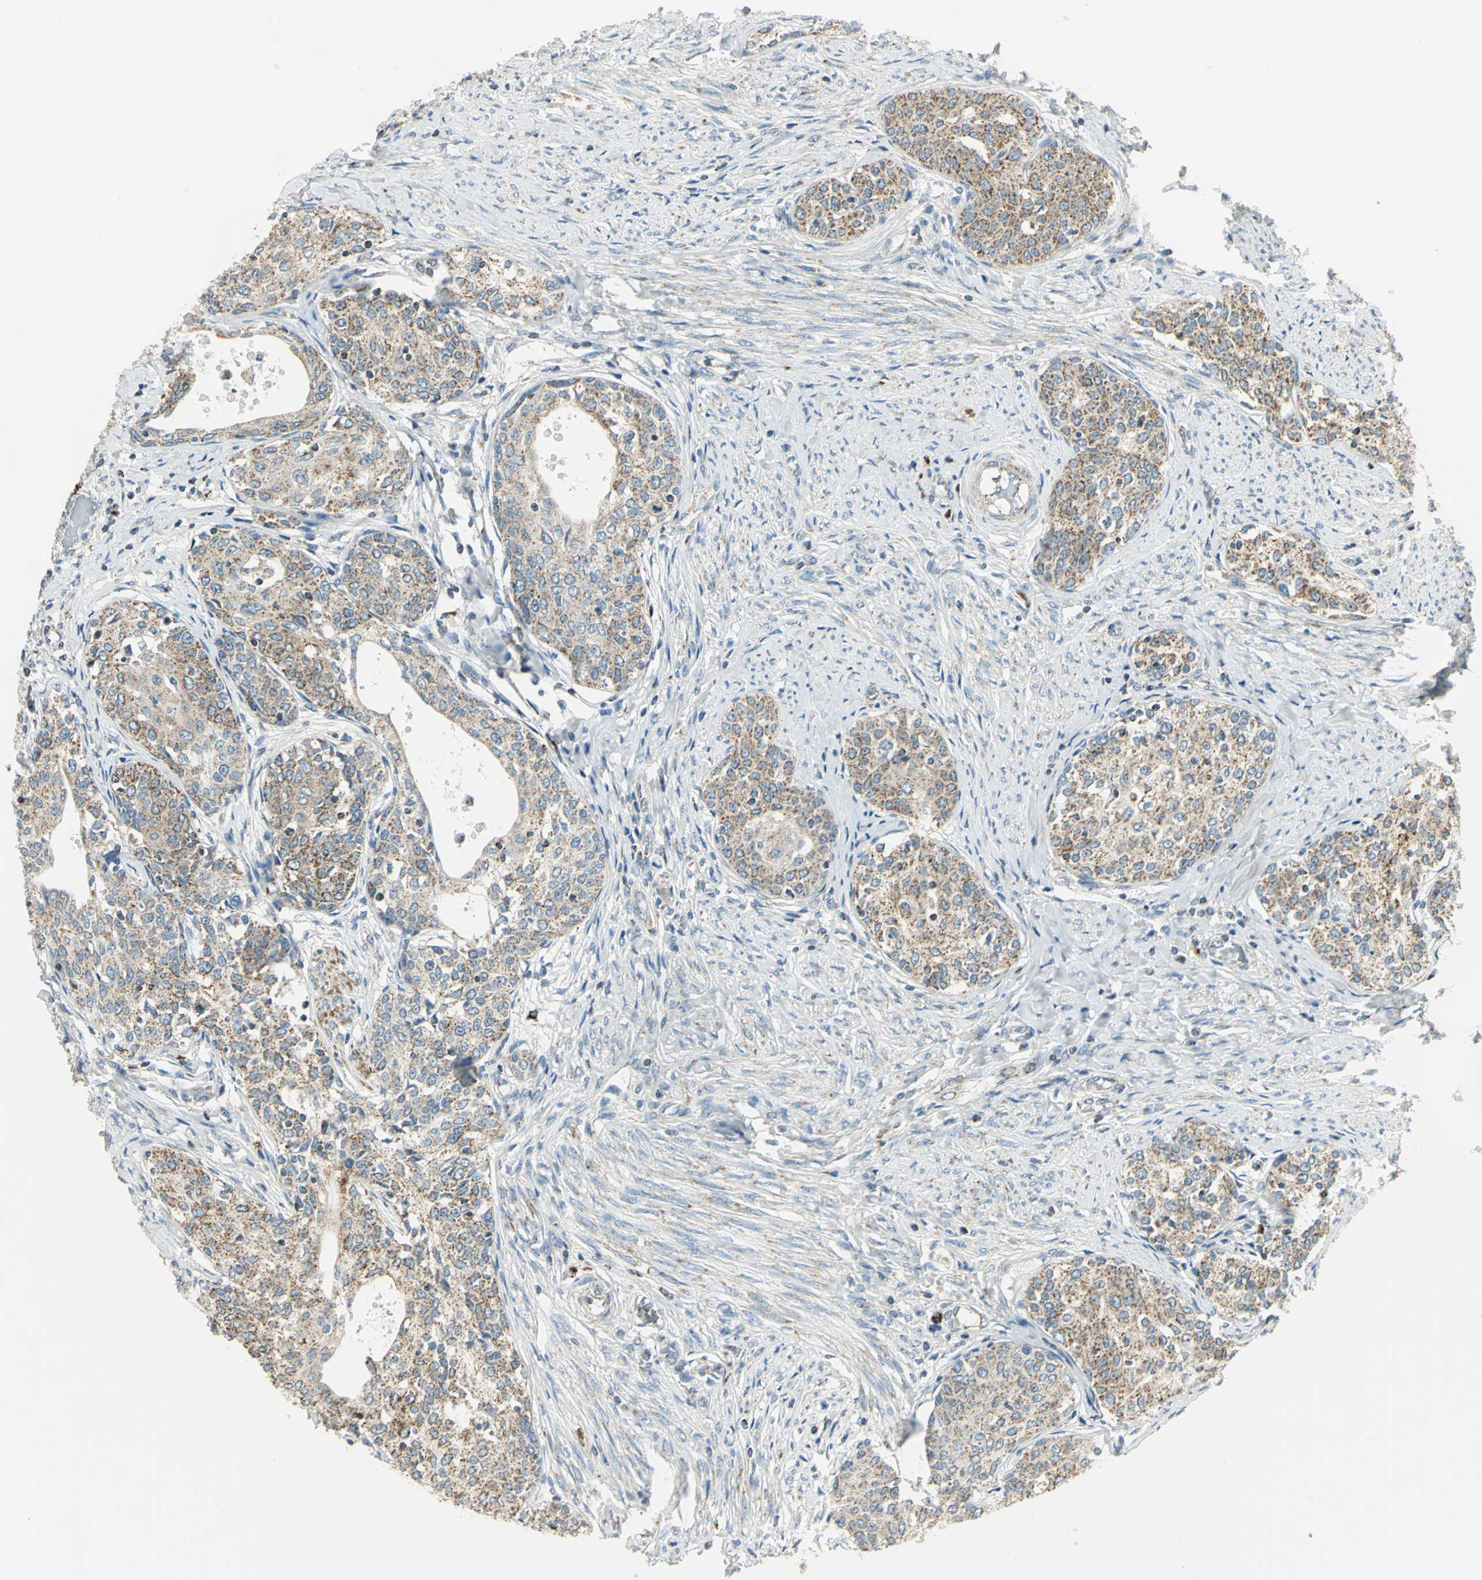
{"staining": {"intensity": "moderate", "quantity": ">75%", "location": "cytoplasmic/membranous"}, "tissue": "cervical cancer", "cell_type": "Tumor cells", "image_type": "cancer", "snomed": [{"axis": "morphology", "description": "Squamous cell carcinoma, NOS"}, {"axis": "morphology", "description": "Adenocarcinoma, NOS"}, {"axis": "topography", "description": "Cervix"}], "caption": "Tumor cells display medium levels of moderate cytoplasmic/membranous staining in about >75% of cells in cervical squamous cell carcinoma.", "gene": "ACADM", "patient": {"sex": "female", "age": 52}}